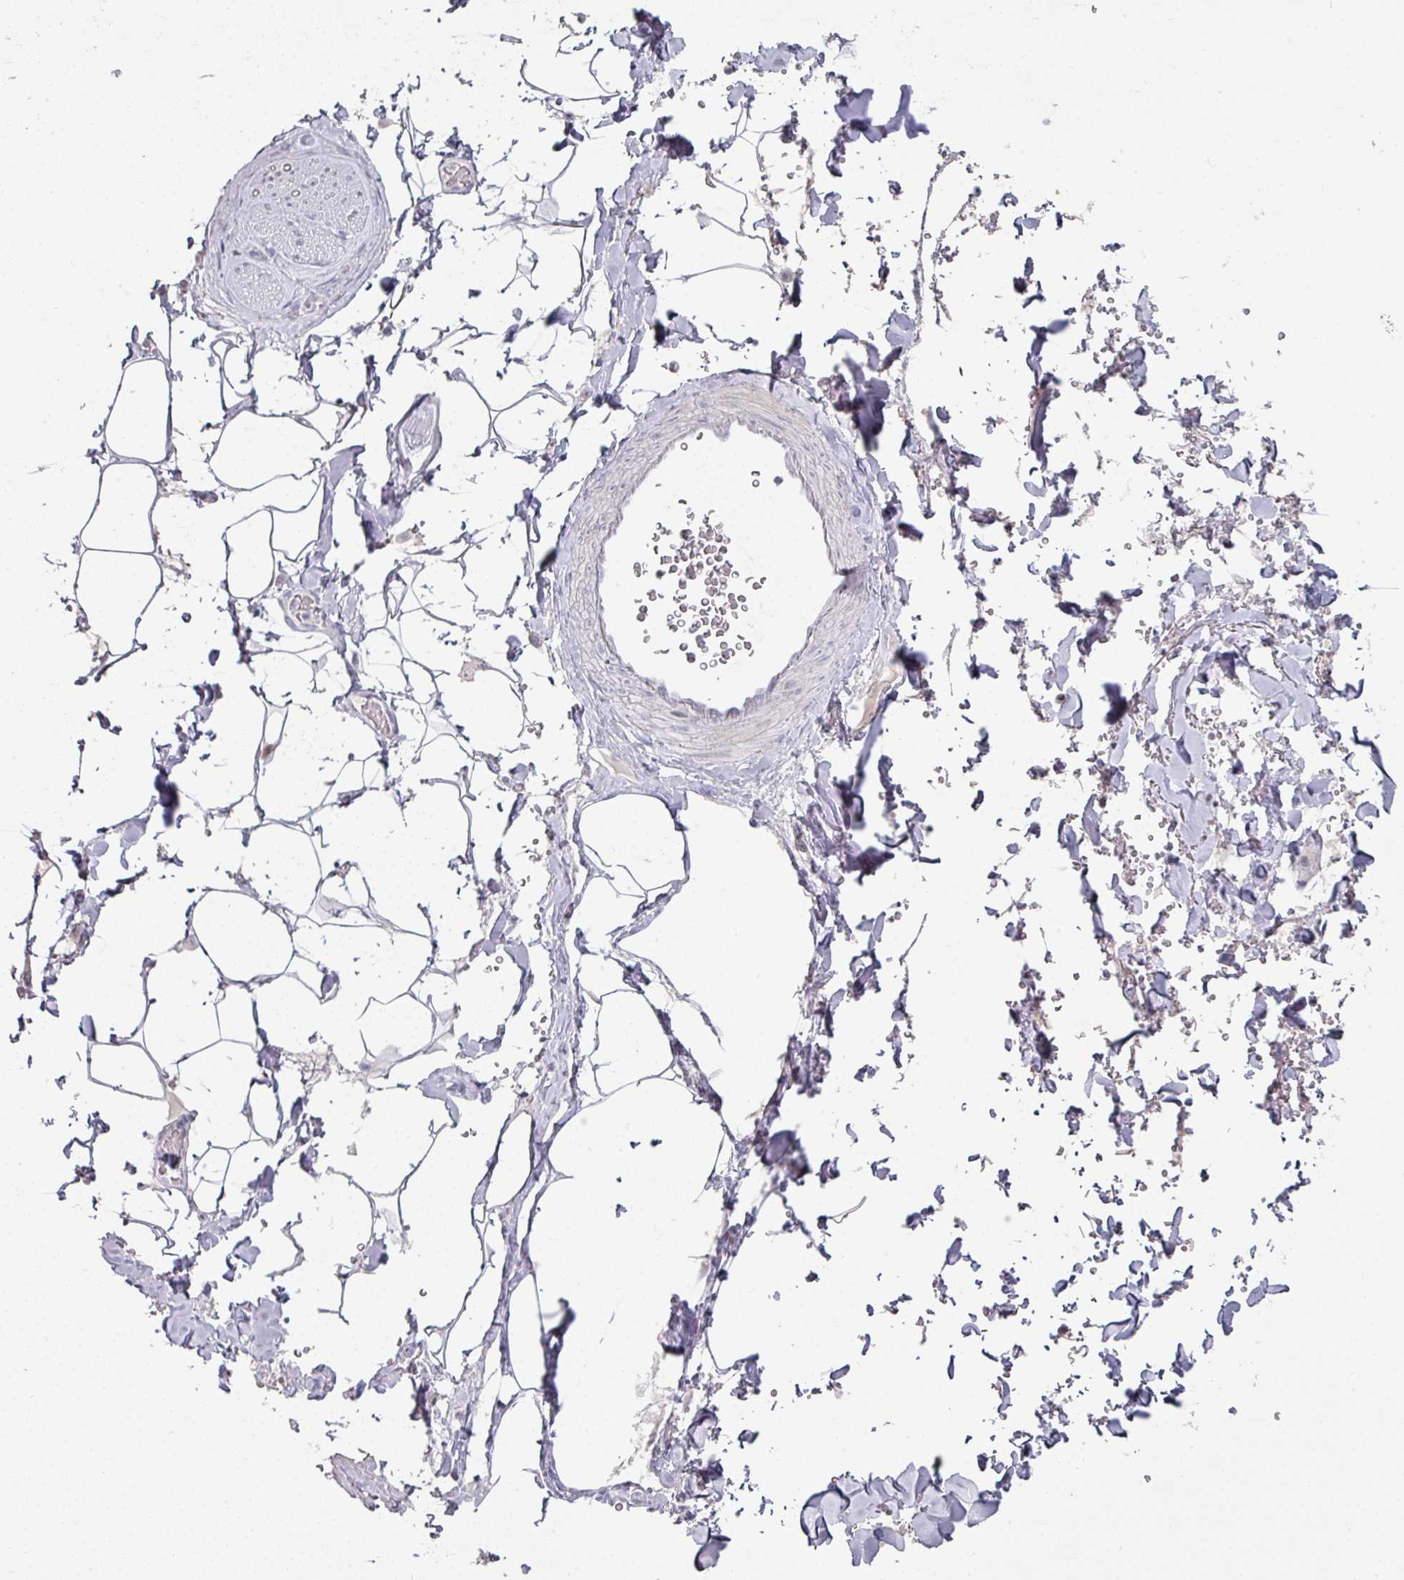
{"staining": {"intensity": "negative", "quantity": "none", "location": "none"}, "tissue": "adipose tissue", "cell_type": "Adipocytes", "image_type": "normal", "snomed": [{"axis": "morphology", "description": "Normal tissue, NOS"}, {"axis": "topography", "description": "Rectum"}, {"axis": "topography", "description": "Peripheral nerve tissue"}], "caption": "A histopathology image of adipose tissue stained for a protein demonstrates no brown staining in adipocytes. (DAB IHC, high magnification).", "gene": "GTF2H3", "patient": {"sex": "female", "age": 69}}